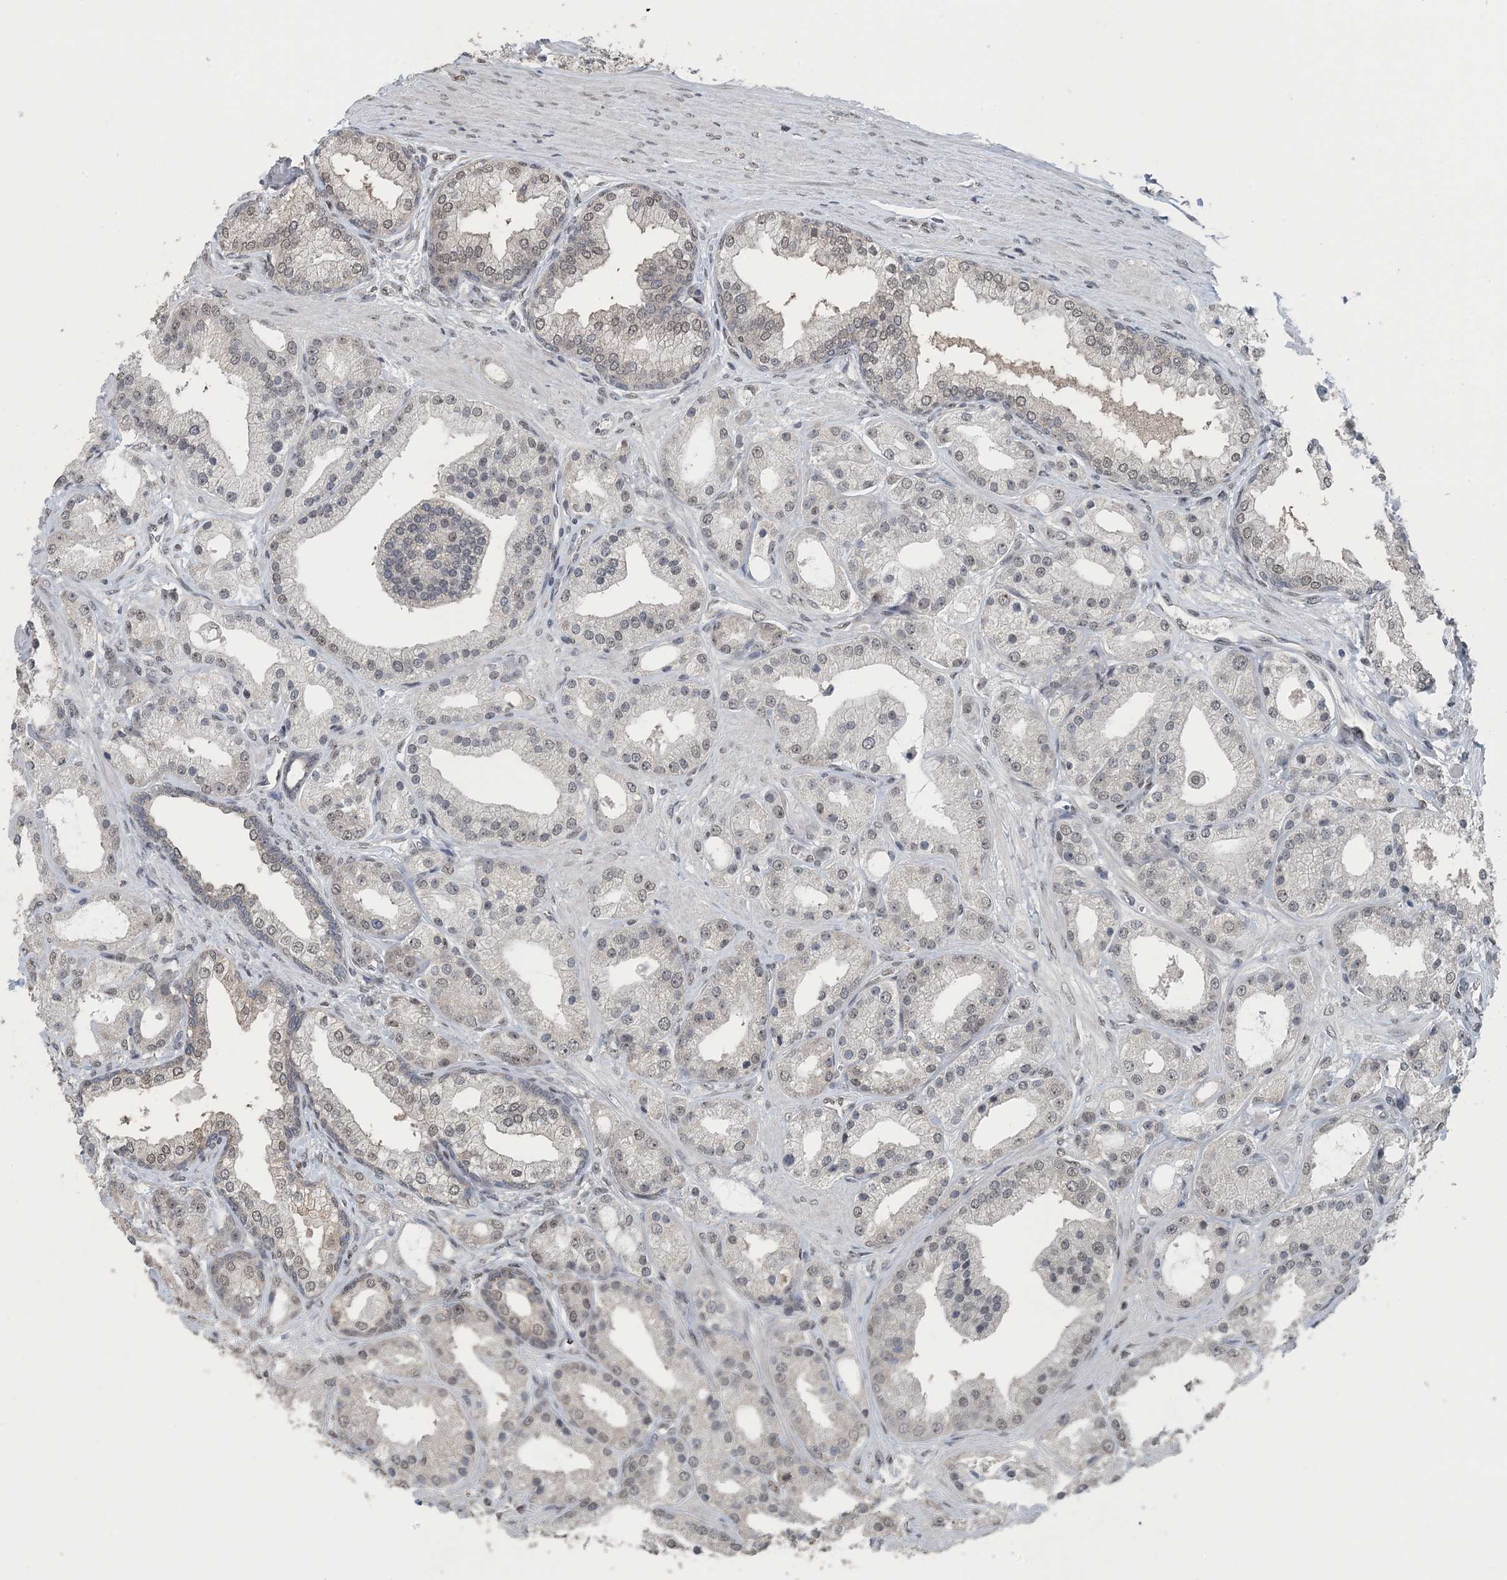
{"staining": {"intensity": "negative", "quantity": "none", "location": "none"}, "tissue": "prostate cancer", "cell_type": "Tumor cells", "image_type": "cancer", "snomed": [{"axis": "morphology", "description": "Adenocarcinoma, Low grade"}, {"axis": "topography", "description": "Prostate"}], "caption": "The micrograph reveals no significant expression in tumor cells of prostate cancer (low-grade adenocarcinoma).", "gene": "MBD2", "patient": {"sex": "male", "age": 67}}